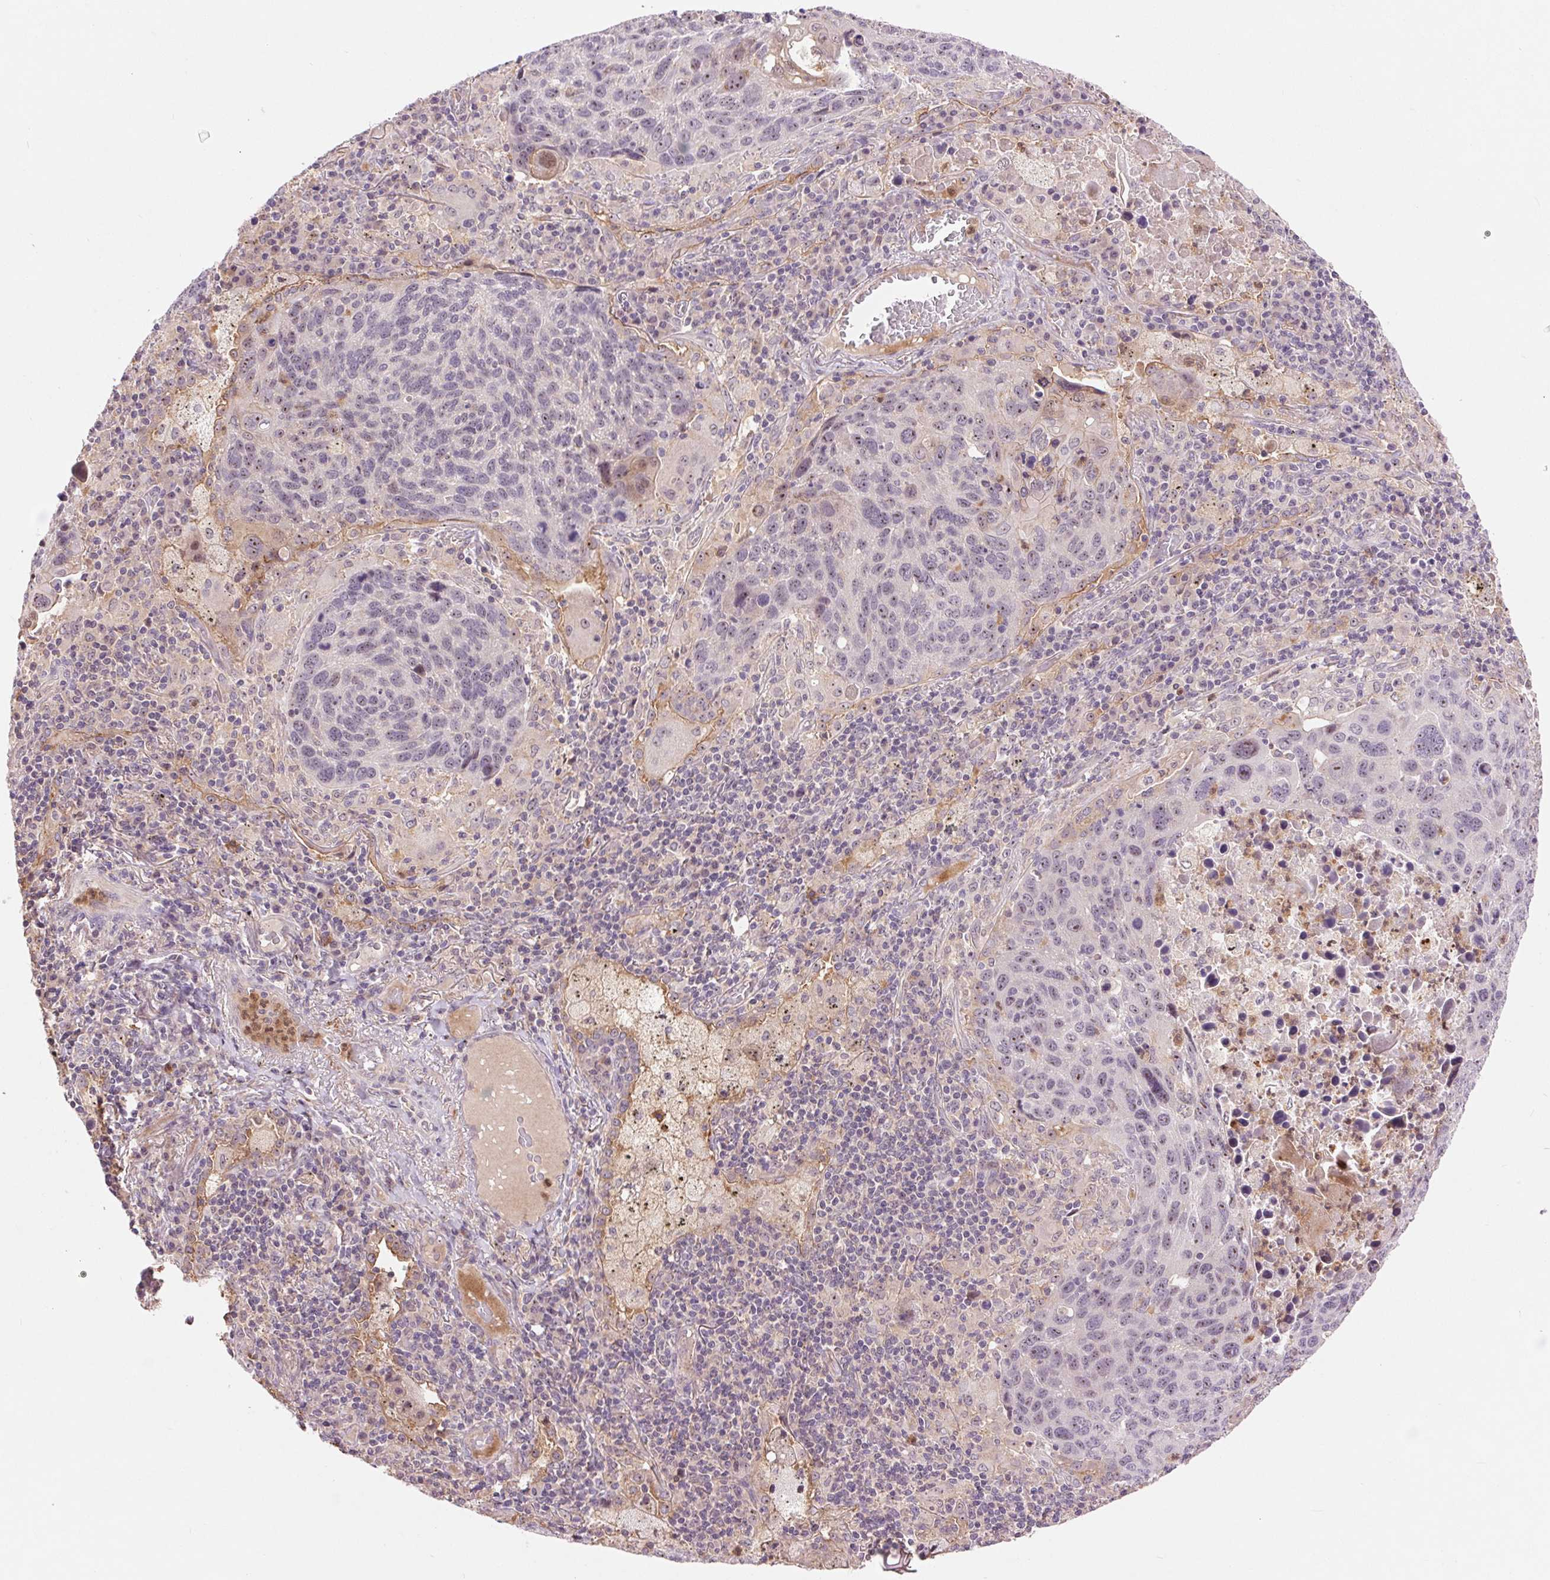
{"staining": {"intensity": "weak", "quantity": "<25%", "location": "nuclear"}, "tissue": "lung cancer", "cell_type": "Tumor cells", "image_type": "cancer", "snomed": [{"axis": "morphology", "description": "Squamous cell carcinoma, NOS"}, {"axis": "topography", "description": "Lung"}], "caption": "IHC image of human lung cancer stained for a protein (brown), which demonstrates no expression in tumor cells. (DAB immunohistochemistry (IHC) visualized using brightfield microscopy, high magnification).", "gene": "RANBP3L", "patient": {"sex": "male", "age": 68}}